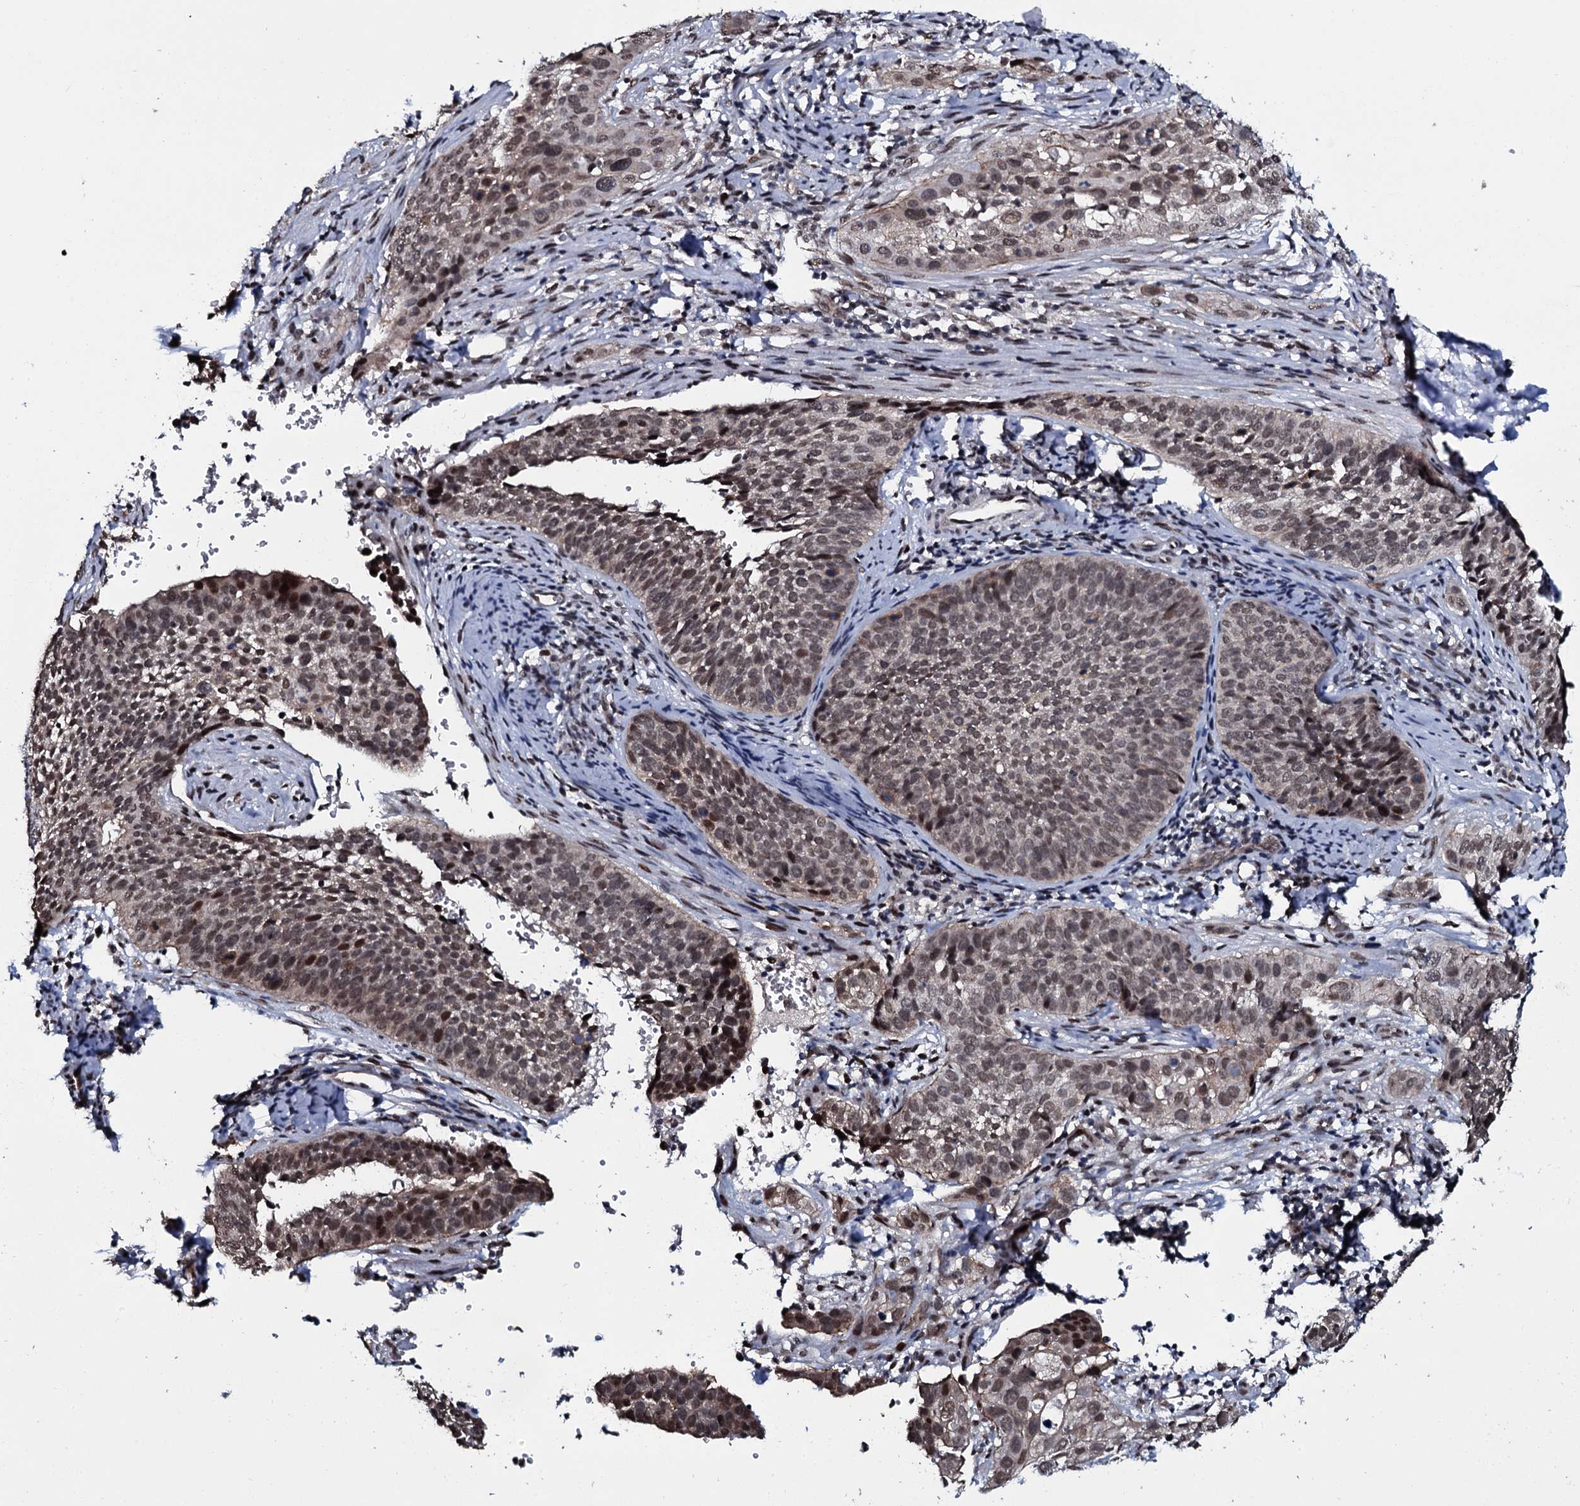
{"staining": {"intensity": "moderate", "quantity": ">75%", "location": "nuclear"}, "tissue": "cervical cancer", "cell_type": "Tumor cells", "image_type": "cancer", "snomed": [{"axis": "morphology", "description": "Squamous cell carcinoma, NOS"}, {"axis": "topography", "description": "Cervix"}], "caption": "A medium amount of moderate nuclear expression is appreciated in approximately >75% of tumor cells in squamous cell carcinoma (cervical) tissue. The protein is shown in brown color, while the nuclei are stained blue.", "gene": "SH2D4B", "patient": {"sex": "female", "age": 34}}